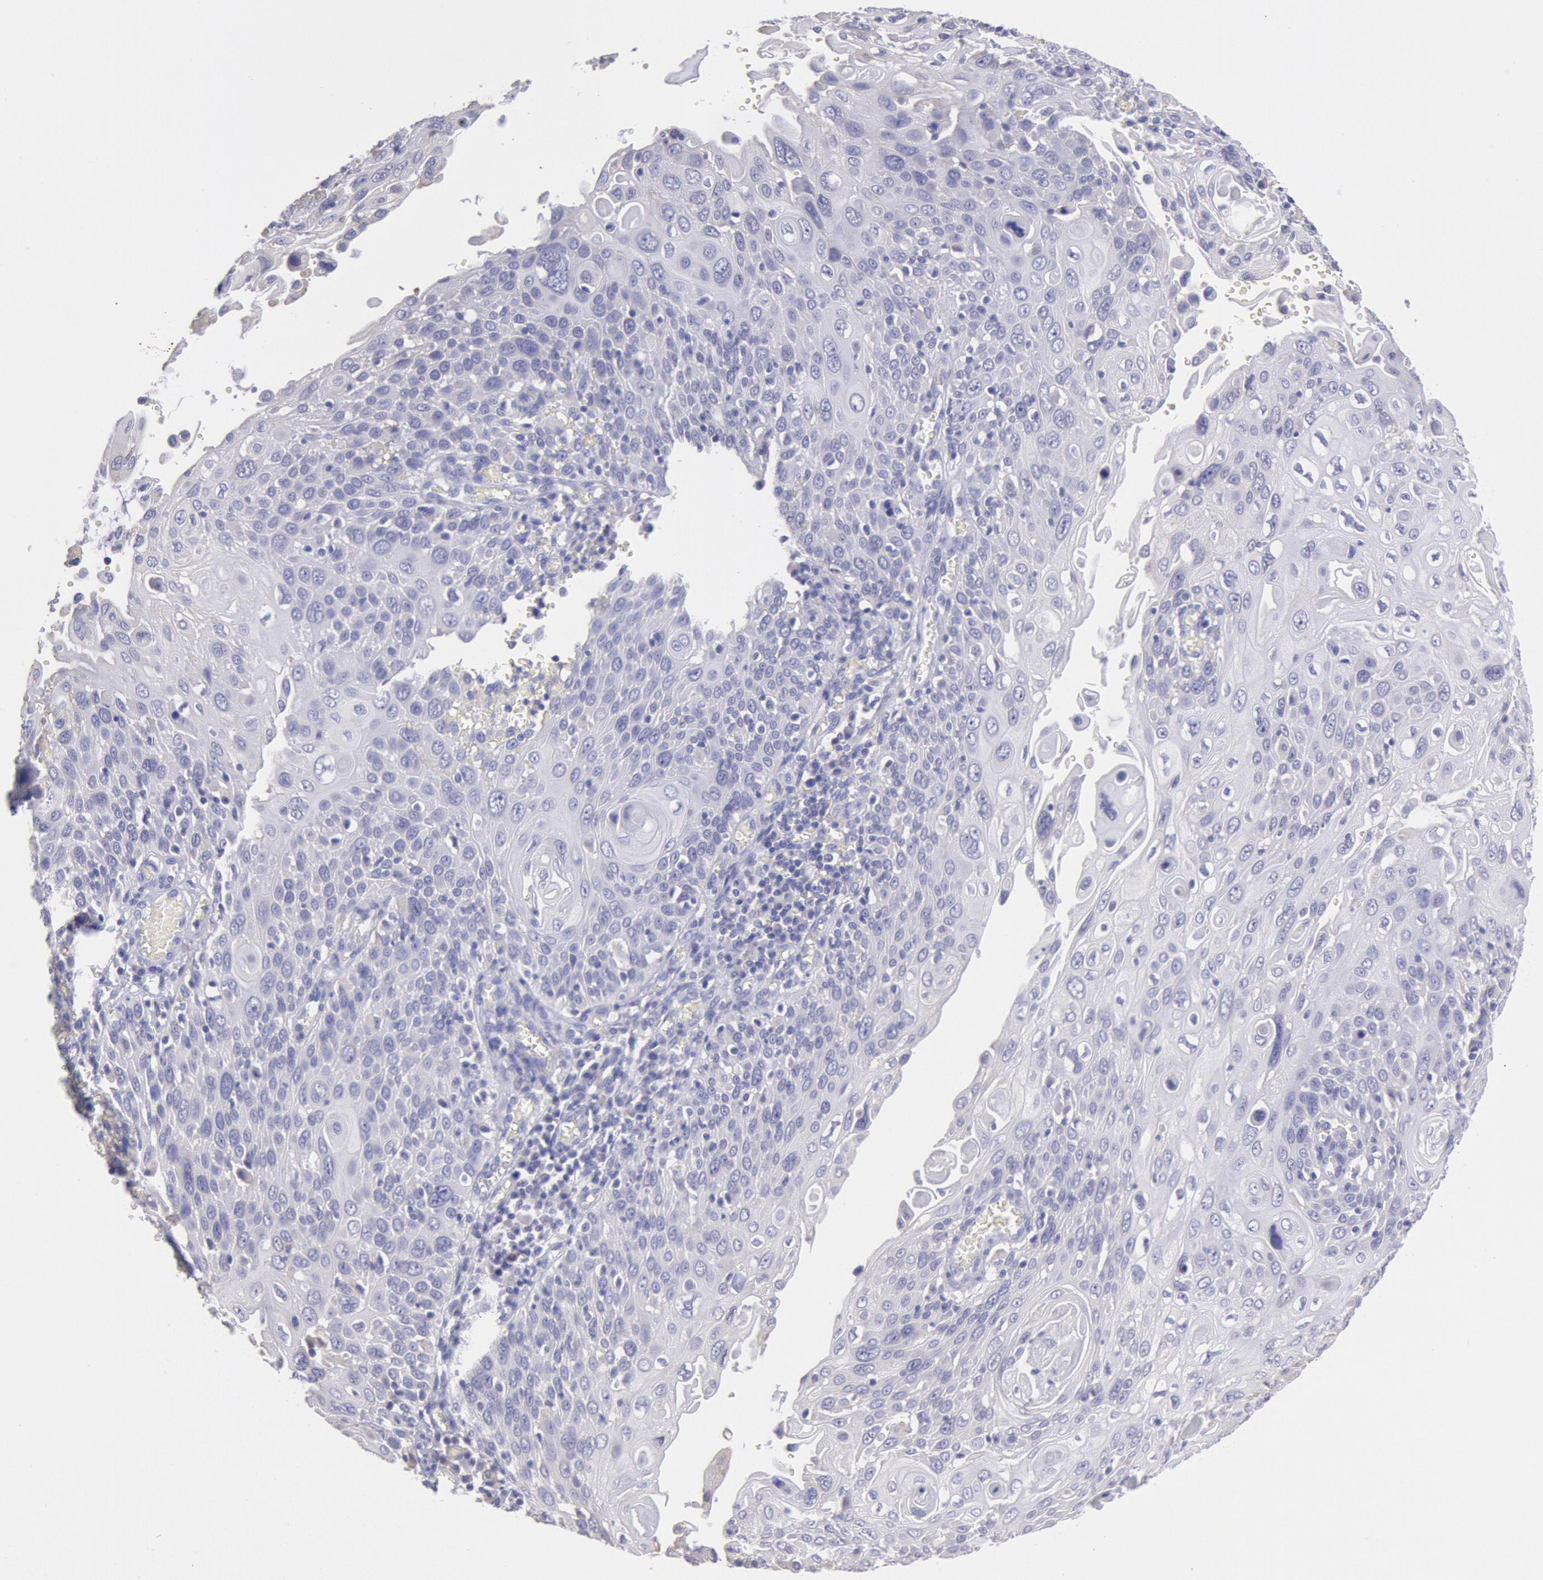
{"staining": {"intensity": "negative", "quantity": "none", "location": "none"}, "tissue": "cervical cancer", "cell_type": "Tumor cells", "image_type": "cancer", "snomed": [{"axis": "morphology", "description": "Squamous cell carcinoma, NOS"}, {"axis": "topography", "description": "Cervix"}], "caption": "This micrograph is of squamous cell carcinoma (cervical) stained with immunohistochemistry to label a protein in brown with the nuclei are counter-stained blue. There is no expression in tumor cells.", "gene": "MYH7", "patient": {"sex": "female", "age": 54}}